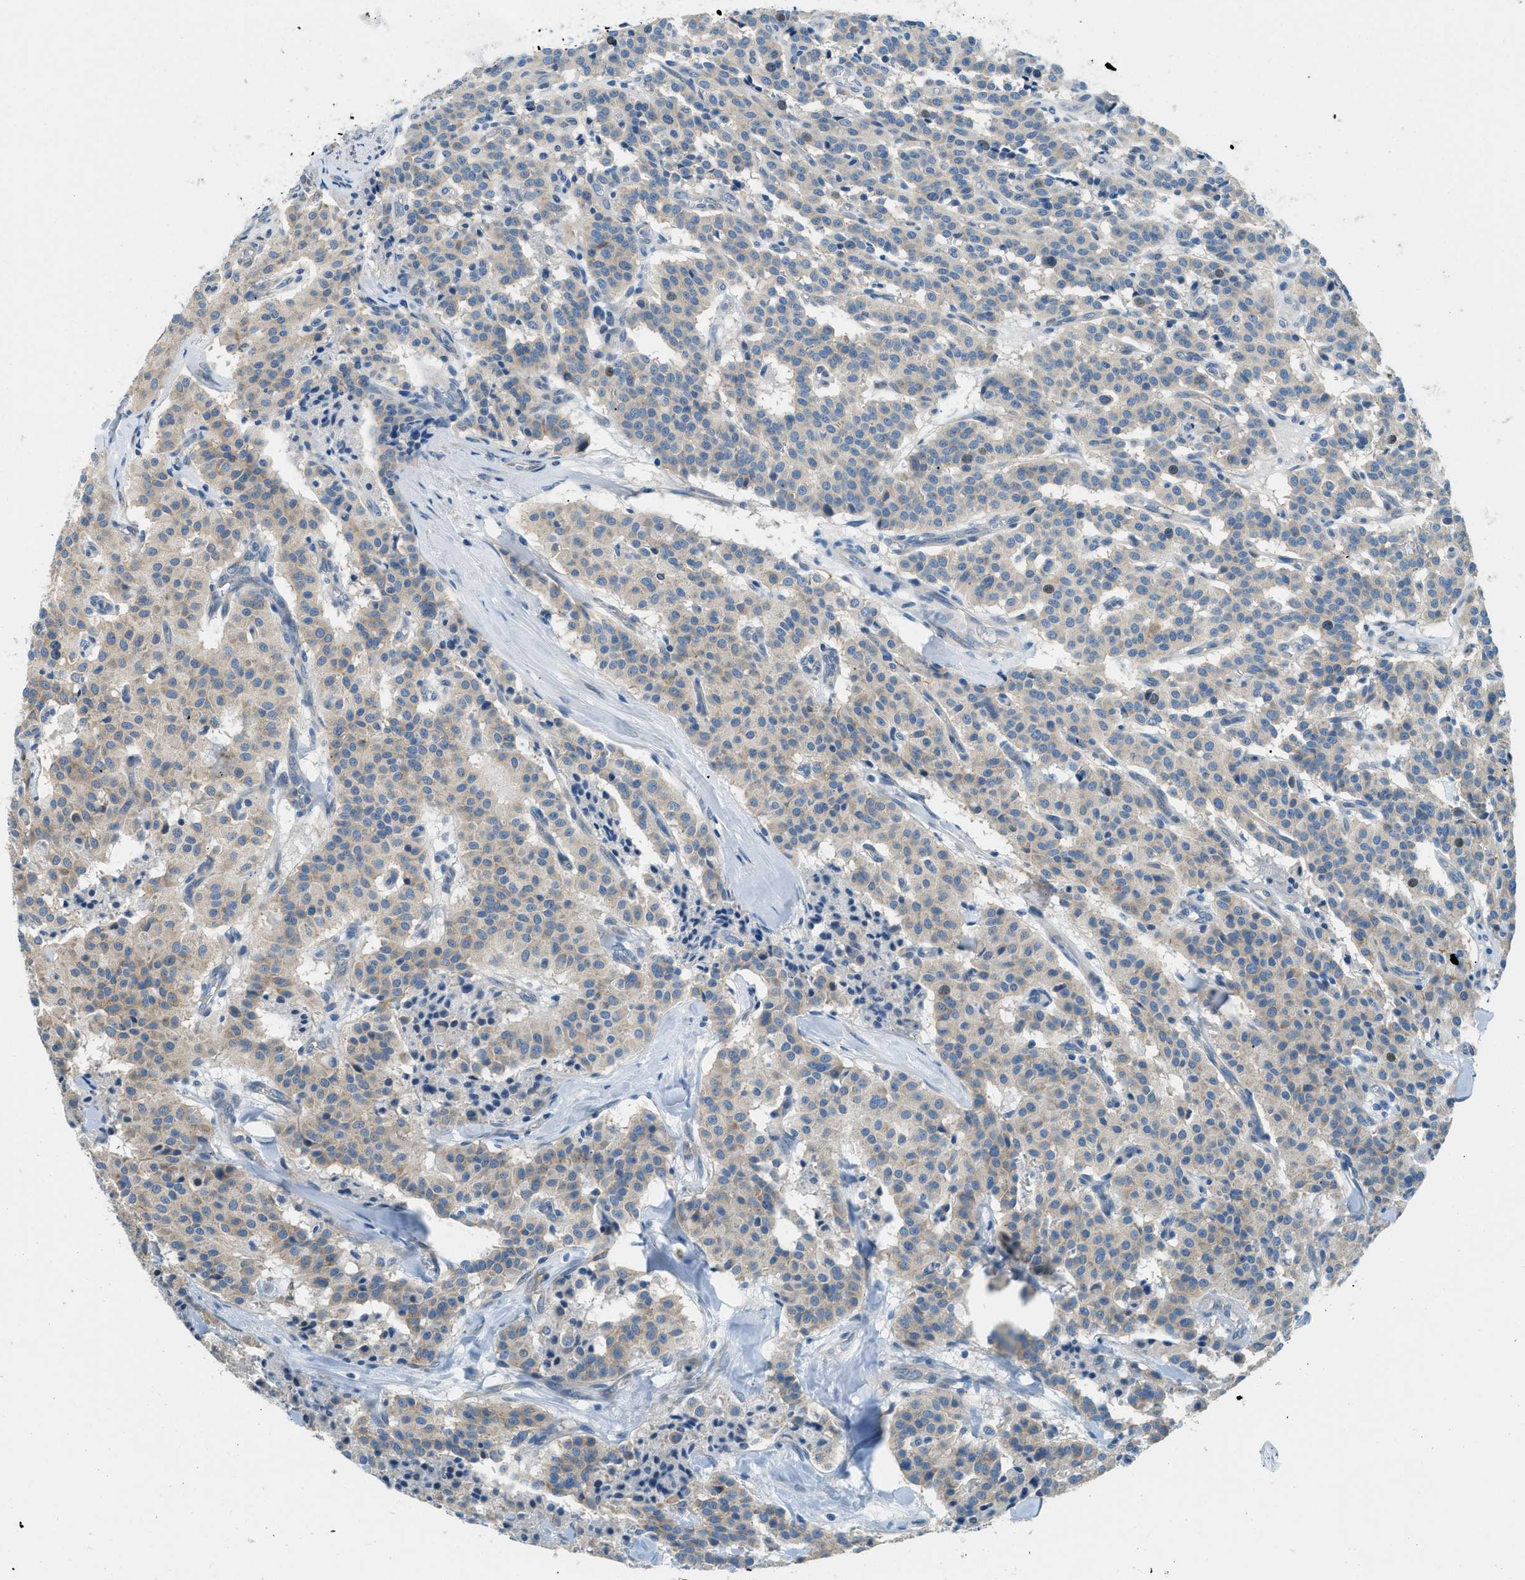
{"staining": {"intensity": "weak", "quantity": ">75%", "location": "cytoplasmic/membranous"}, "tissue": "carcinoid", "cell_type": "Tumor cells", "image_type": "cancer", "snomed": [{"axis": "morphology", "description": "Carcinoid, malignant, NOS"}, {"axis": "topography", "description": "Lung"}], "caption": "Carcinoid stained for a protein (brown) displays weak cytoplasmic/membranous positive expression in approximately >75% of tumor cells.", "gene": "ZNF367", "patient": {"sex": "male", "age": 30}}